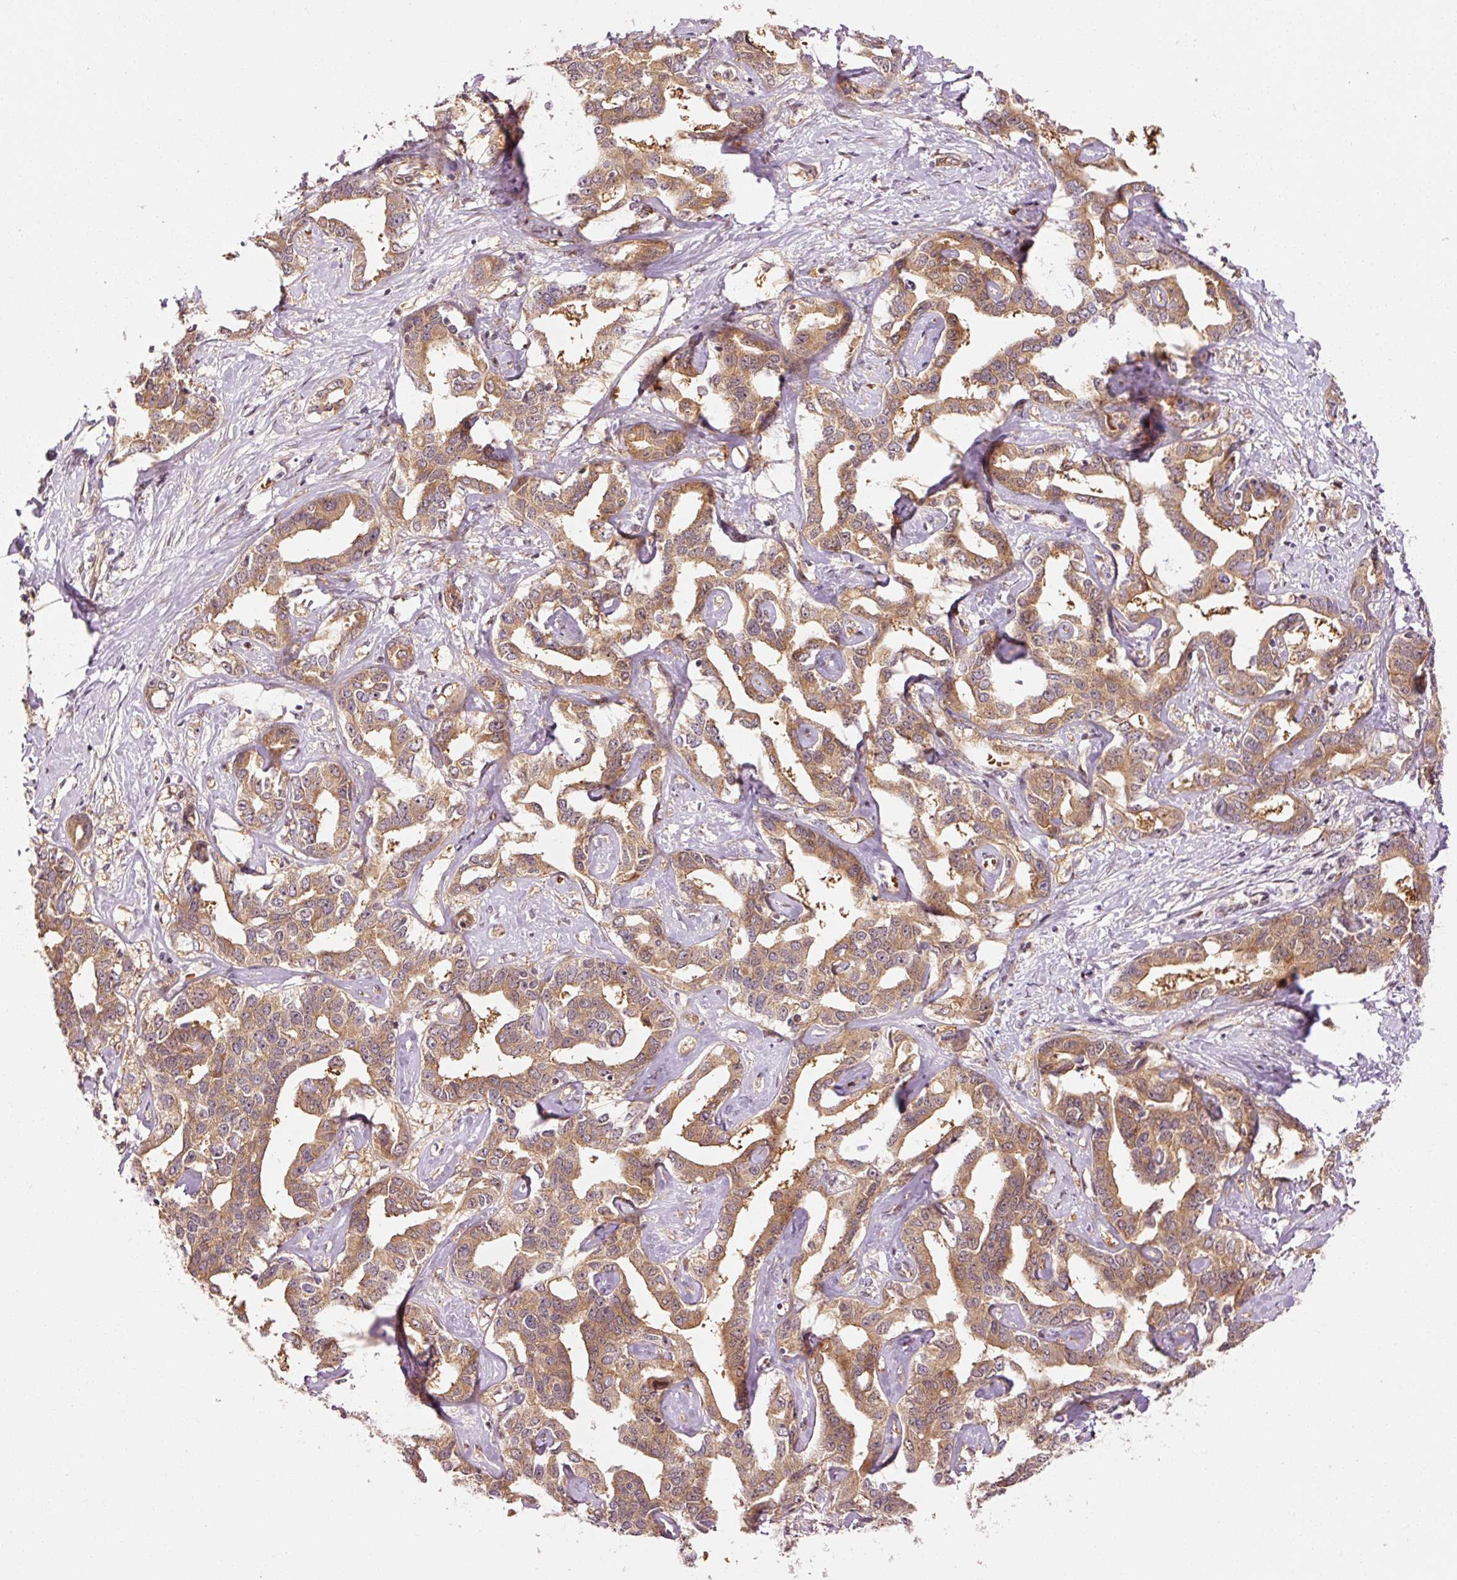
{"staining": {"intensity": "moderate", "quantity": ">75%", "location": "cytoplasmic/membranous"}, "tissue": "liver cancer", "cell_type": "Tumor cells", "image_type": "cancer", "snomed": [{"axis": "morphology", "description": "Cholangiocarcinoma"}, {"axis": "topography", "description": "Liver"}], "caption": "Tumor cells exhibit moderate cytoplasmic/membranous staining in about >75% of cells in liver cancer.", "gene": "PPP1R14B", "patient": {"sex": "male", "age": 59}}